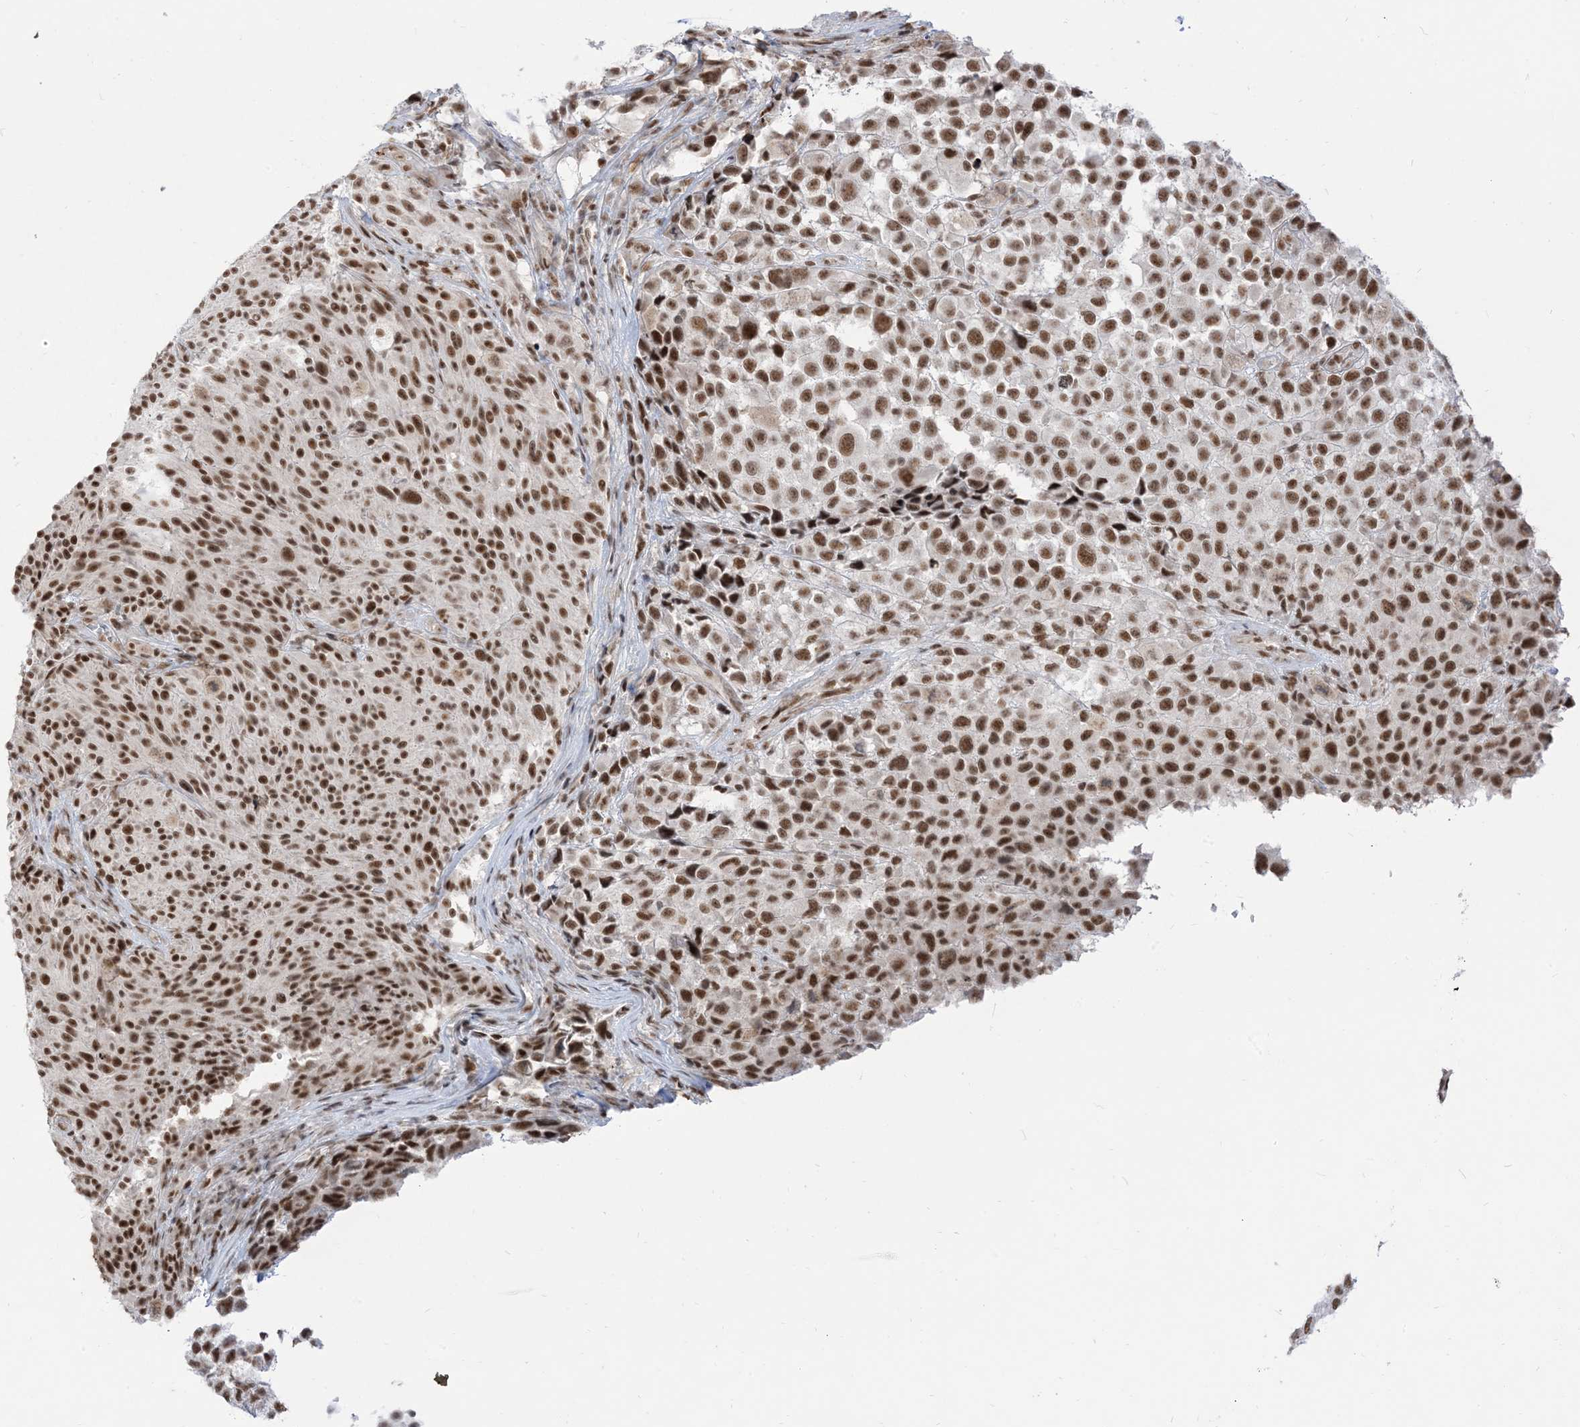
{"staining": {"intensity": "moderate", "quantity": ">75%", "location": "nuclear"}, "tissue": "melanoma", "cell_type": "Tumor cells", "image_type": "cancer", "snomed": [{"axis": "morphology", "description": "Malignant melanoma, NOS"}, {"axis": "topography", "description": "Skin"}], "caption": "Protein staining reveals moderate nuclear staining in about >75% of tumor cells in malignant melanoma. Nuclei are stained in blue.", "gene": "ARGLU1", "patient": {"sex": "male", "age": 53}}